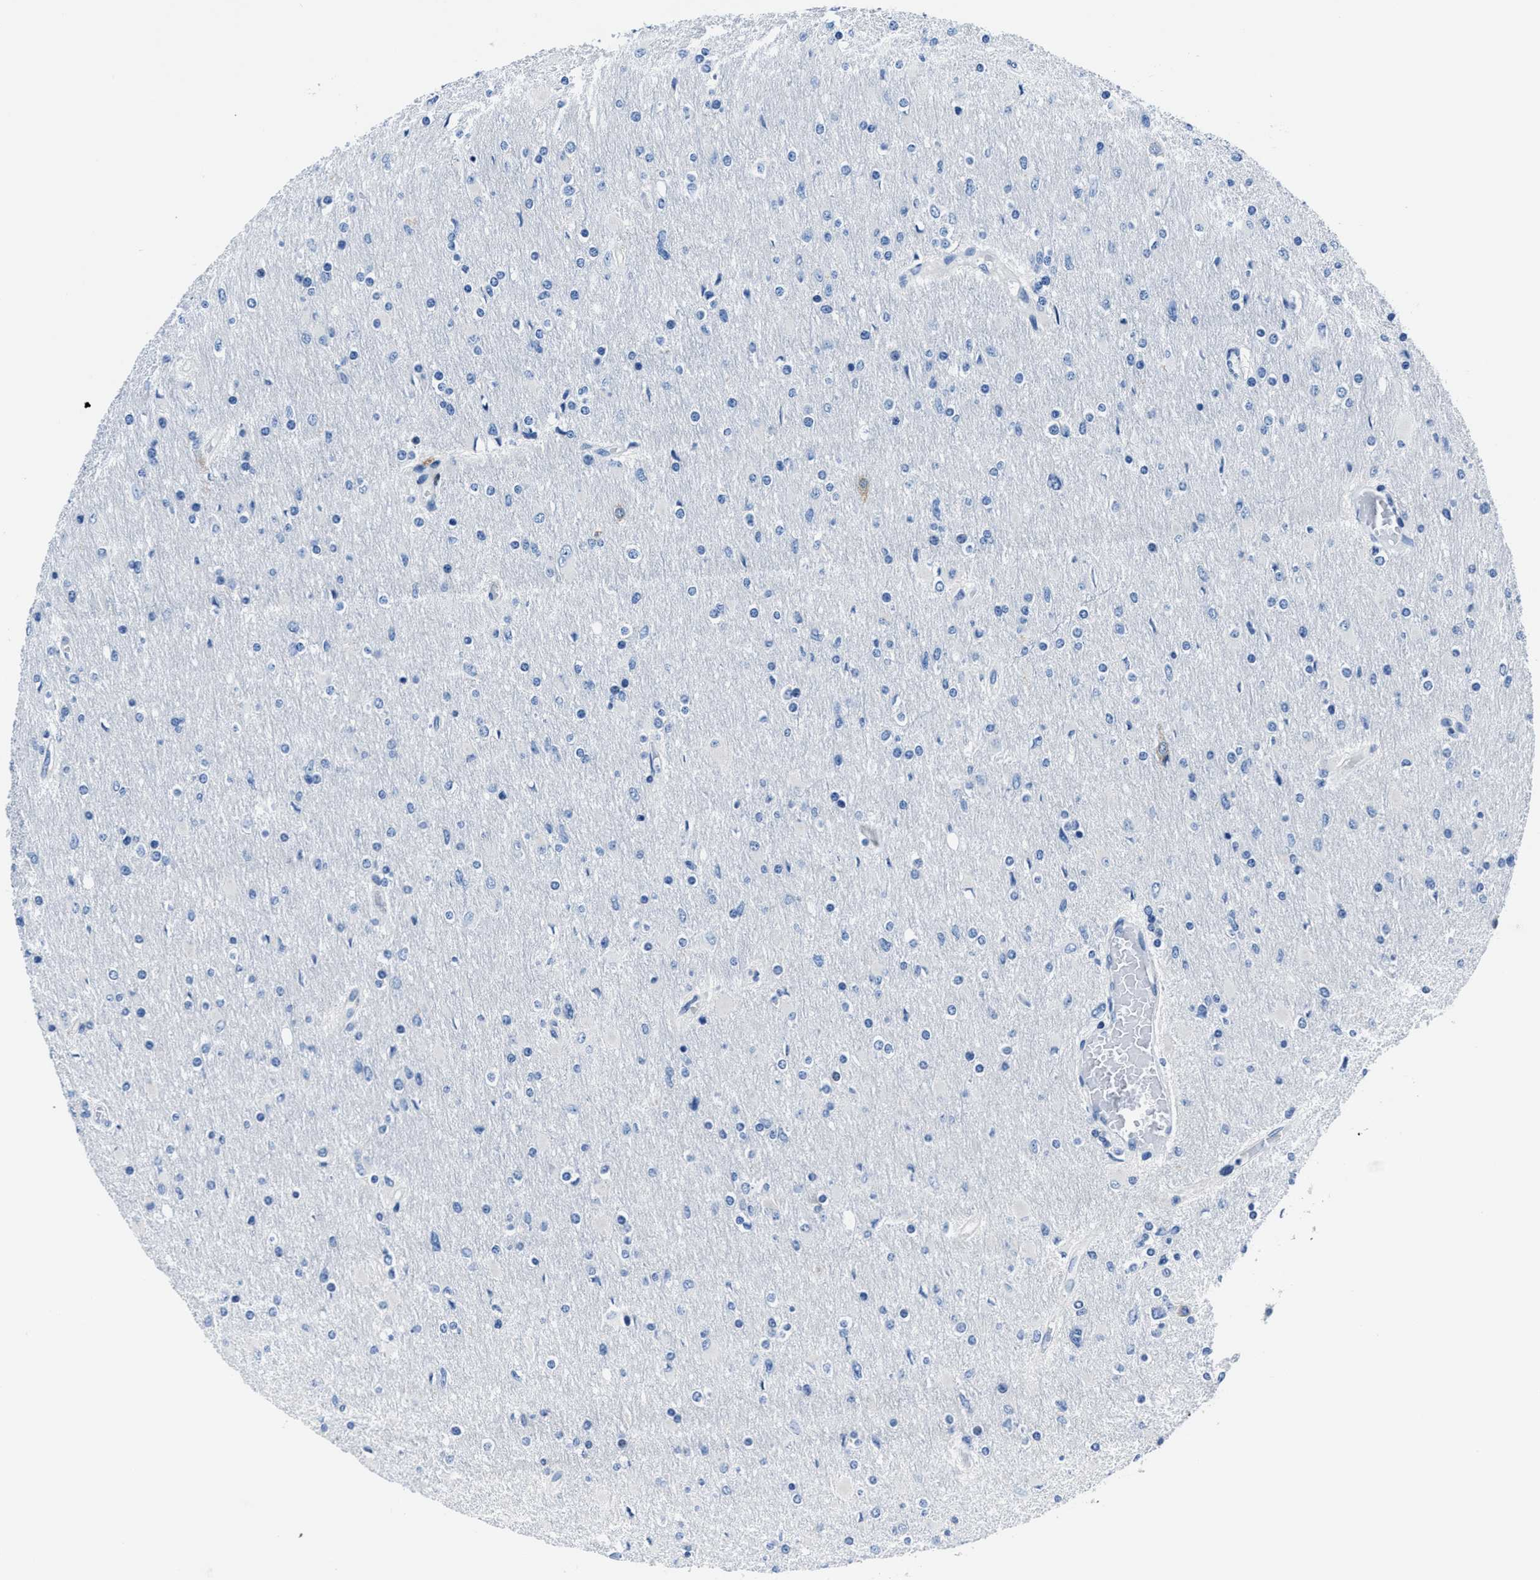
{"staining": {"intensity": "negative", "quantity": "none", "location": "none"}, "tissue": "glioma", "cell_type": "Tumor cells", "image_type": "cancer", "snomed": [{"axis": "morphology", "description": "Glioma, malignant, High grade"}, {"axis": "topography", "description": "Cerebral cortex"}], "caption": "DAB immunohistochemical staining of glioma reveals no significant expression in tumor cells.", "gene": "LMO7", "patient": {"sex": "female", "age": 36}}